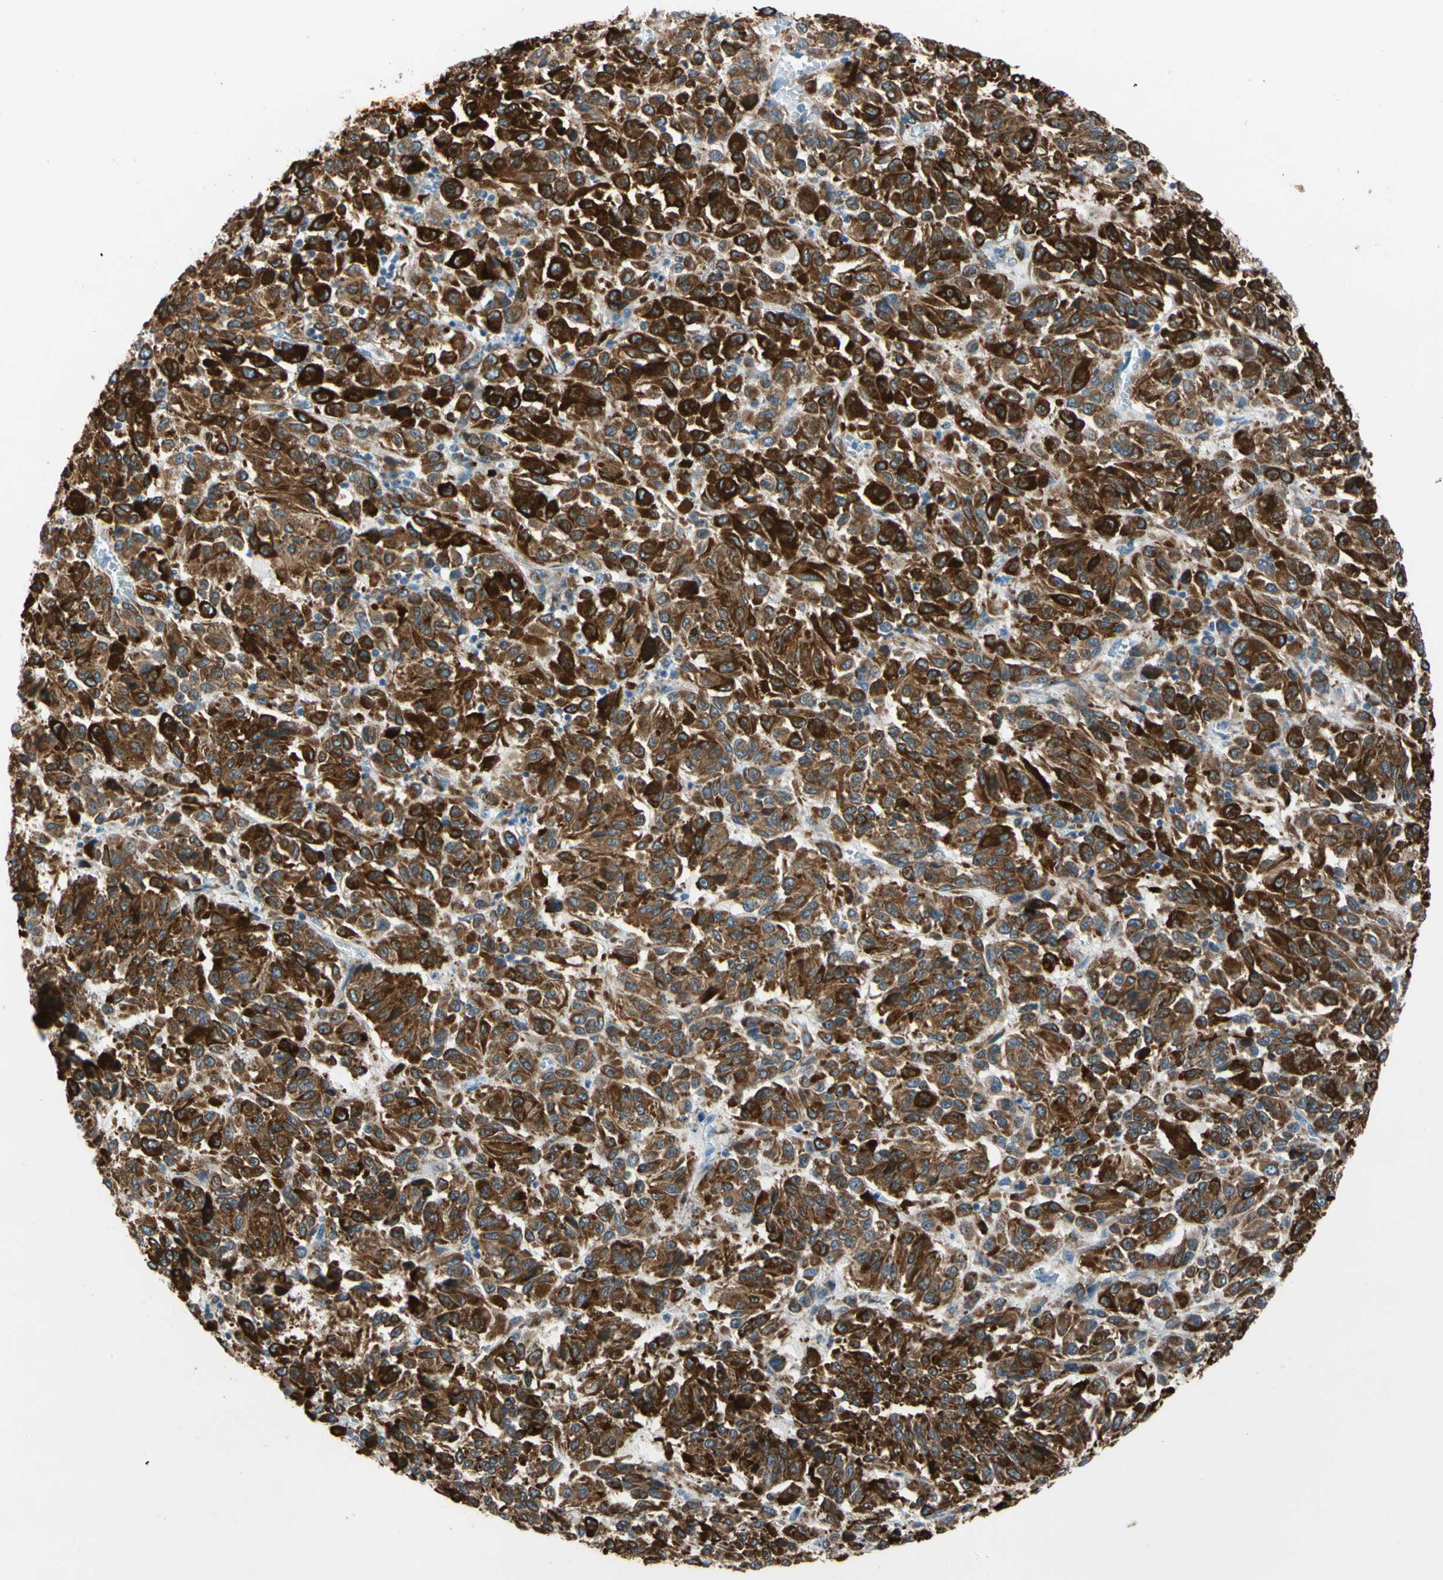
{"staining": {"intensity": "strong", "quantity": ">75%", "location": "cytoplasmic/membranous"}, "tissue": "melanoma", "cell_type": "Tumor cells", "image_type": "cancer", "snomed": [{"axis": "morphology", "description": "Malignant melanoma, Metastatic site"}, {"axis": "topography", "description": "Lung"}], "caption": "An IHC image of tumor tissue is shown. Protein staining in brown shows strong cytoplasmic/membranous positivity in malignant melanoma (metastatic site) within tumor cells. (DAB (3,3'-diaminobenzidine) IHC with brightfield microscopy, high magnification).", "gene": "LRPAP1", "patient": {"sex": "male", "age": 64}}